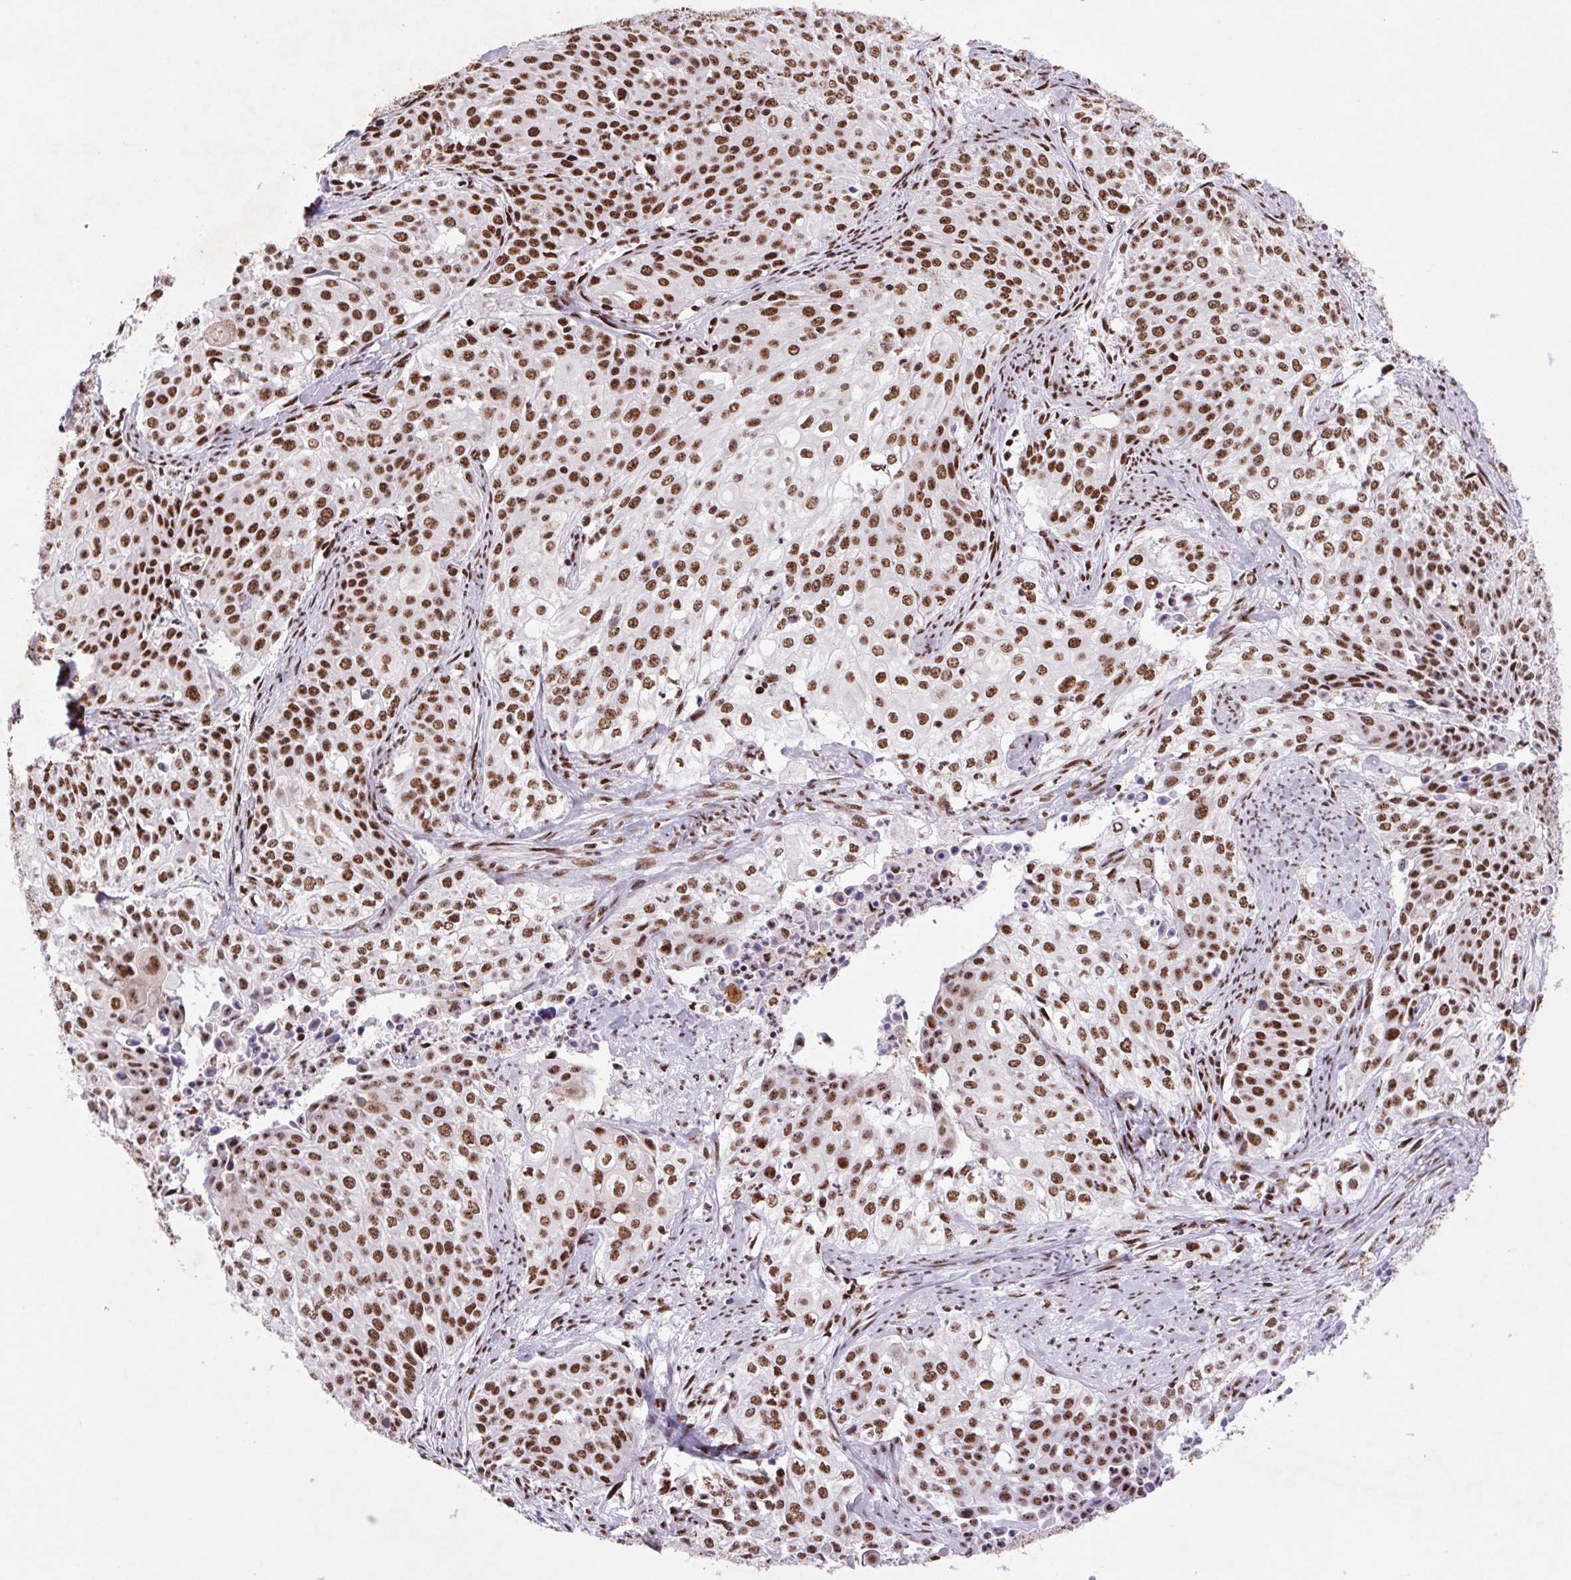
{"staining": {"intensity": "strong", "quantity": ">75%", "location": "nuclear"}, "tissue": "cervical cancer", "cell_type": "Tumor cells", "image_type": "cancer", "snomed": [{"axis": "morphology", "description": "Squamous cell carcinoma, NOS"}, {"axis": "topography", "description": "Cervix"}], "caption": "A high-resolution micrograph shows IHC staining of cervical cancer (squamous cell carcinoma), which displays strong nuclear staining in about >75% of tumor cells. (Brightfield microscopy of DAB IHC at high magnification).", "gene": "LDLRAD4", "patient": {"sex": "female", "age": 39}}